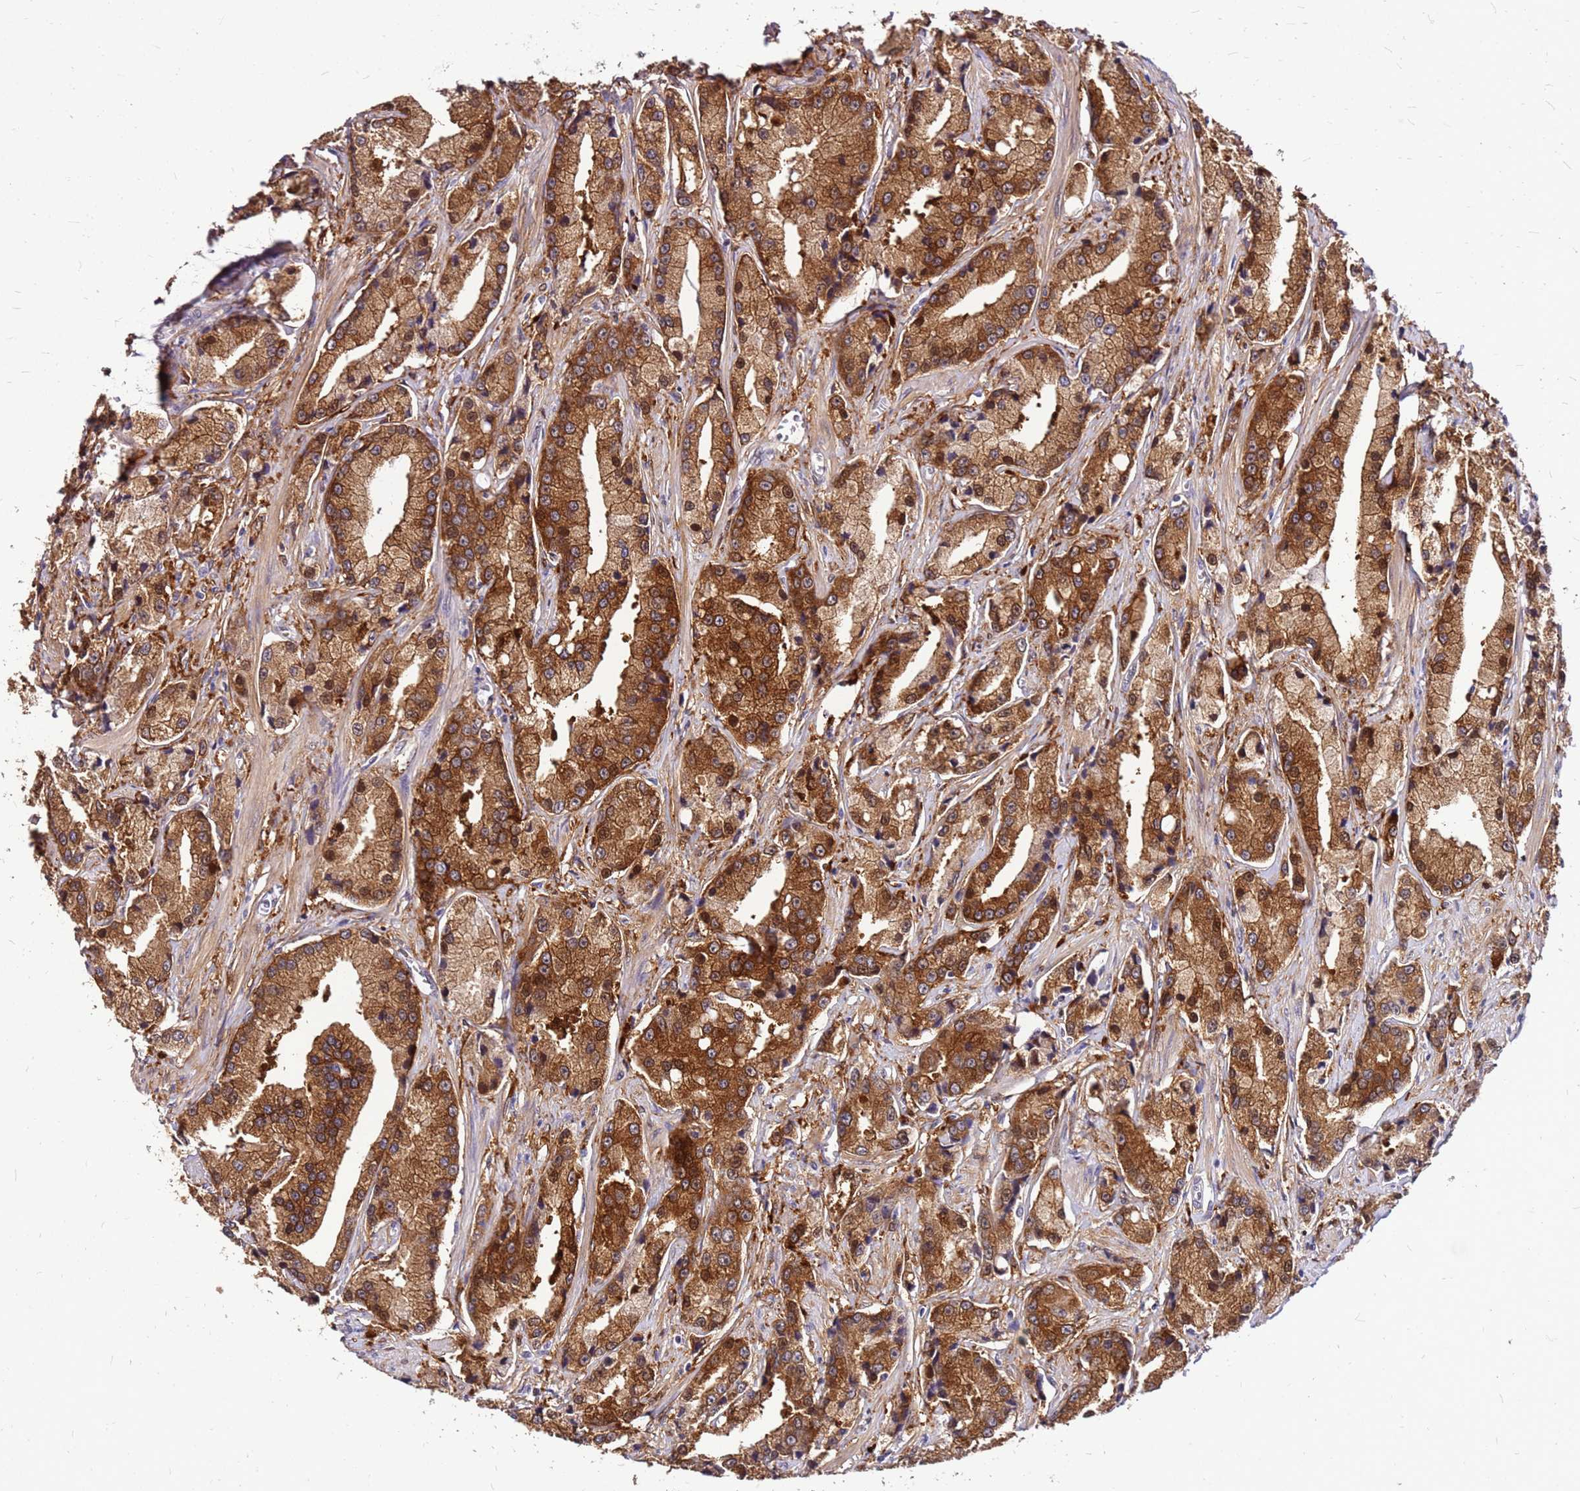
{"staining": {"intensity": "strong", "quantity": ">75%", "location": "cytoplasmic/membranous"}, "tissue": "prostate cancer", "cell_type": "Tumor cells", "image_type": "cancer", "snomed": [{"axis": "morphology", "description": "Adenocarcinoma, High grade"}, {"axis": "topography", "description": "Prostate"}], "caption": "High-grade adenocarcinoma (prostate) stained for a protein (brown) demonstrates strong cytoplasmic/membranous positive expression in about >75% of tumor cells.", "gene": "ALDH1A3", "patient": {"sex": "male", "age": 74}}